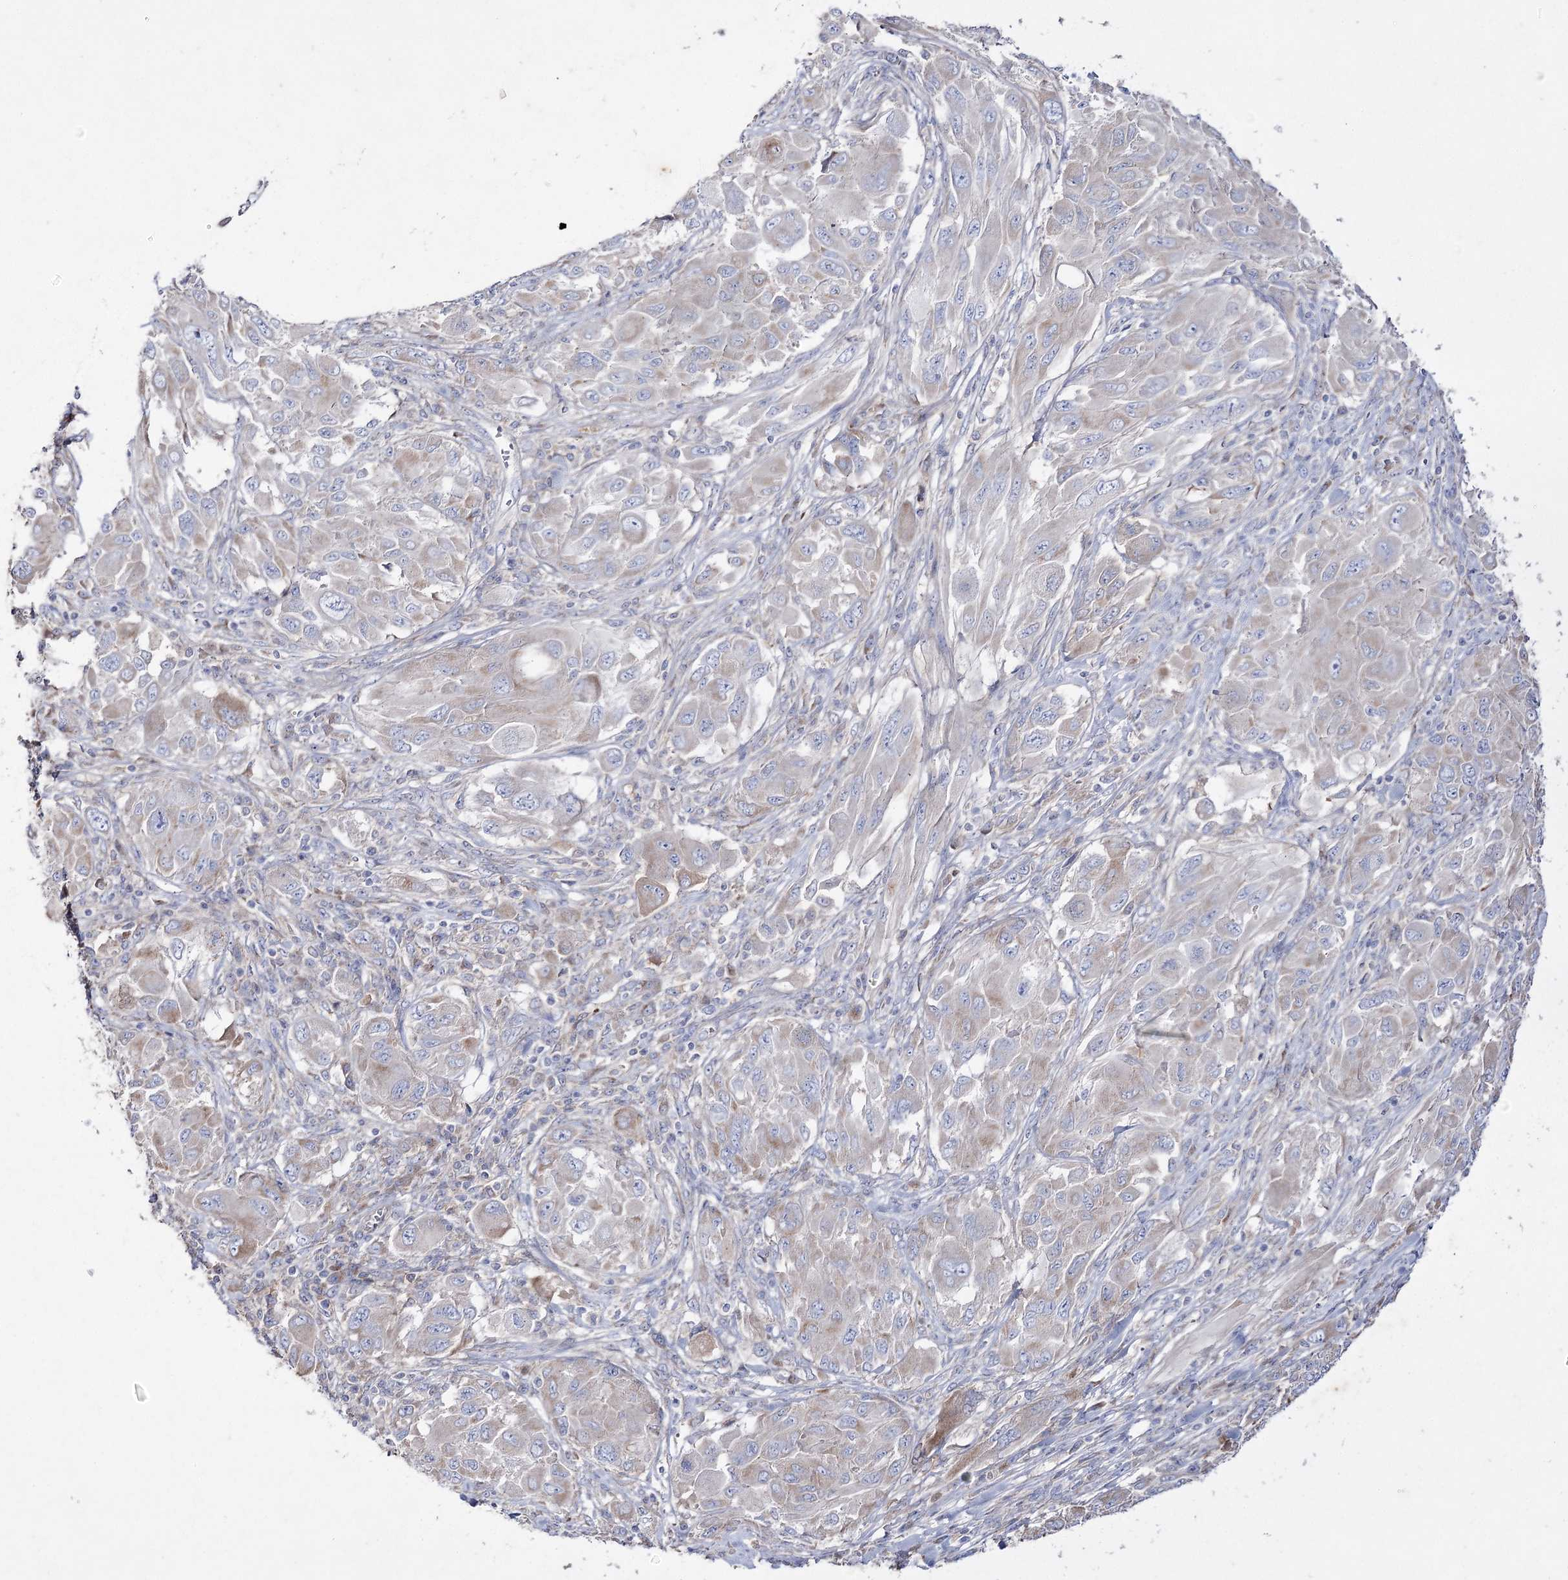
{"staining": {"intensity": "weak", "quantity": "<25%", "location": "cytoplasmic/membranous"}, "tissue": "melanoma", "cell_type": "Tumor cells", "image_type": "cancer", "snomed": [{"axis": "morphology", "description": "Malignant melanoma, NOS"}, {"axis": "topography", "description": "Skin"}], "caption": "Tumor cells show no significant expression in malignant melanoma. Nuclei are stained in blue.", "gene": "NAGLU", "patient": {"sex": "female", "age": 91}}